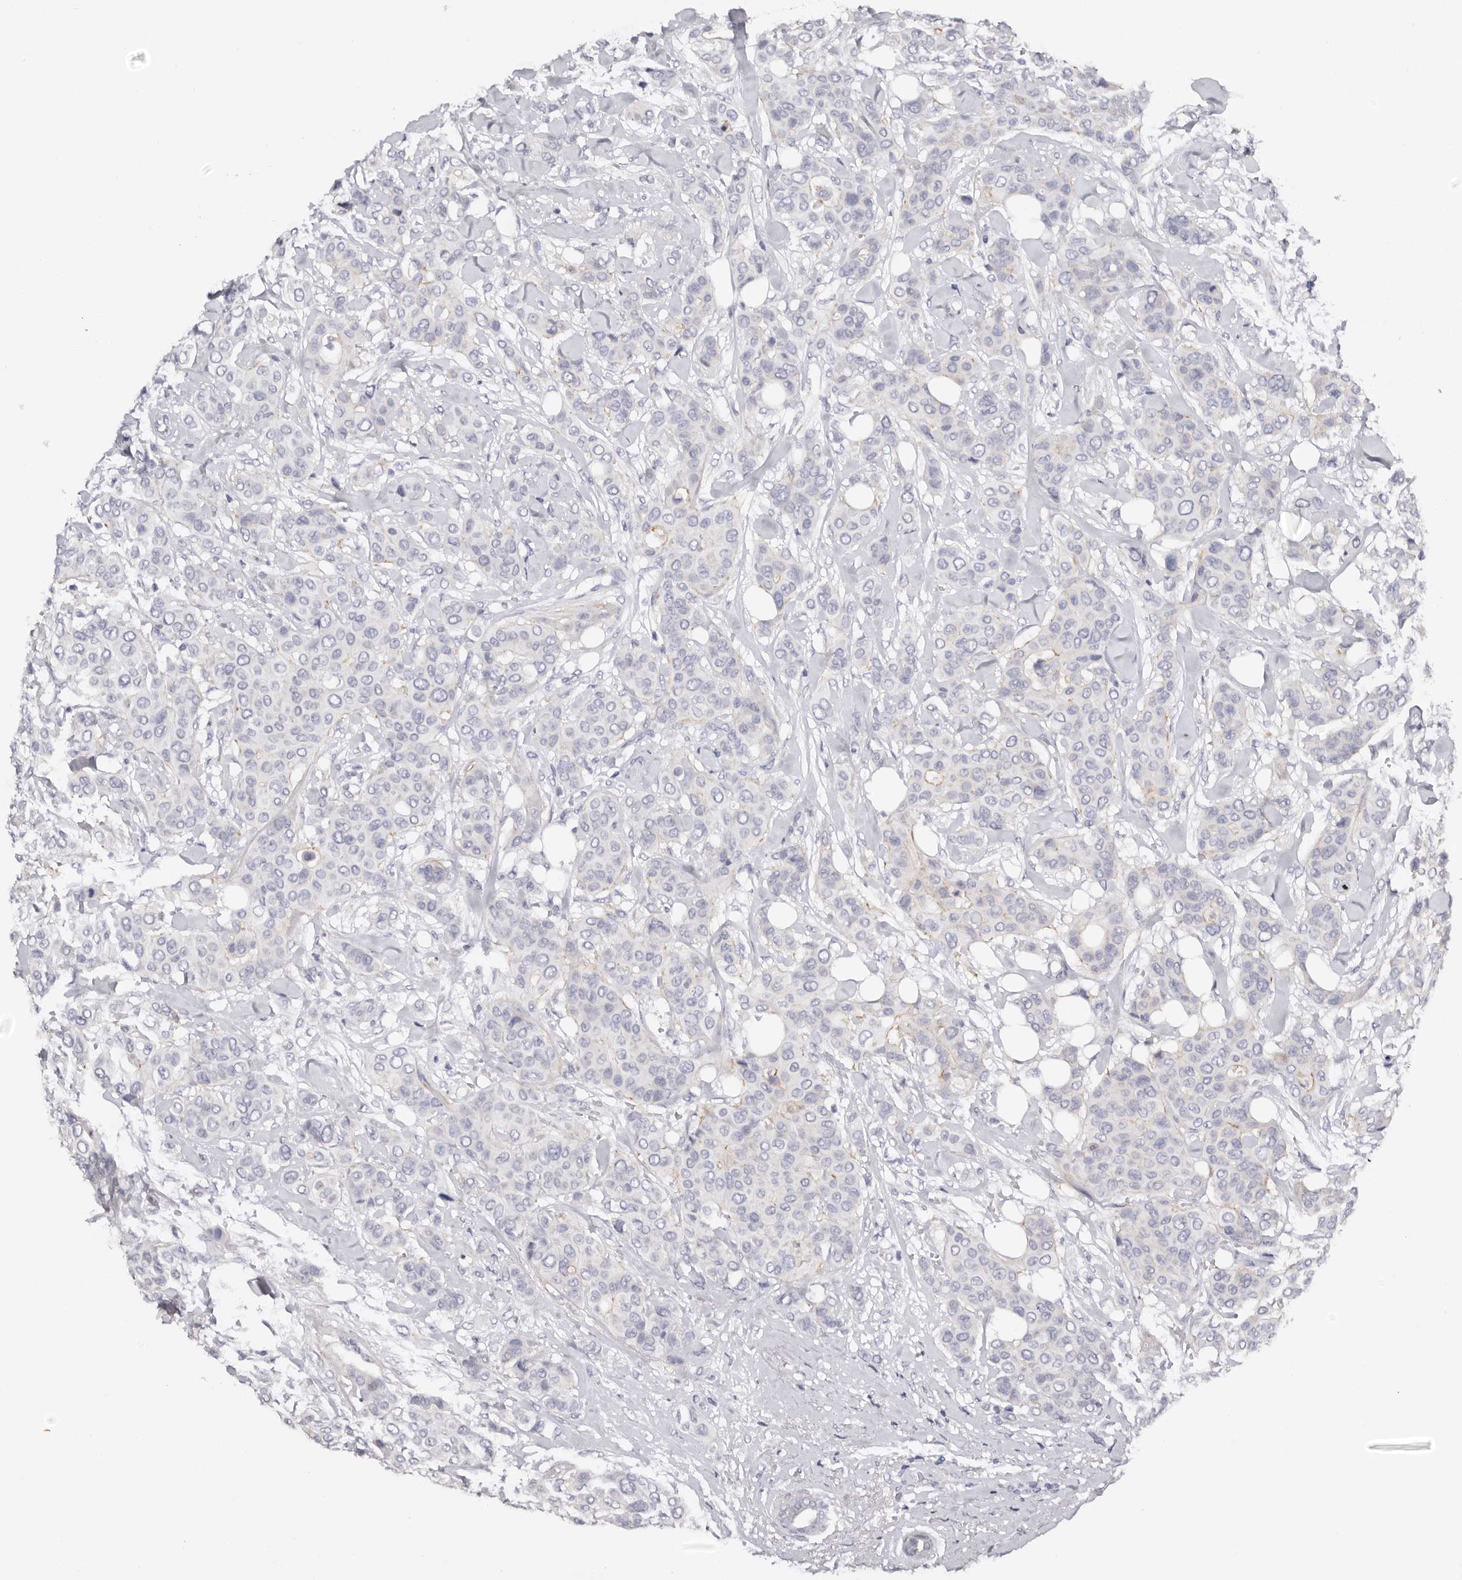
{"staining": {"intensity": "negative", "quantity": "none", "location": "none"}, "tissue": "breast cancer", "cell_type": "Tumor cells", "image_type": "cancer", "snomed": [{"axis": "morphology", "description": "Lobular carcinoma"}, {"axis": "topography", "description": "Breast"}], "caption": "A high-resolution photomicrograph shows immunohistochemistry staining of breast lobular carcinoma, which shows no significant expression in tumor cells.", "gene": "ROM1", "patient": {"sex": "female", "age": 51}}